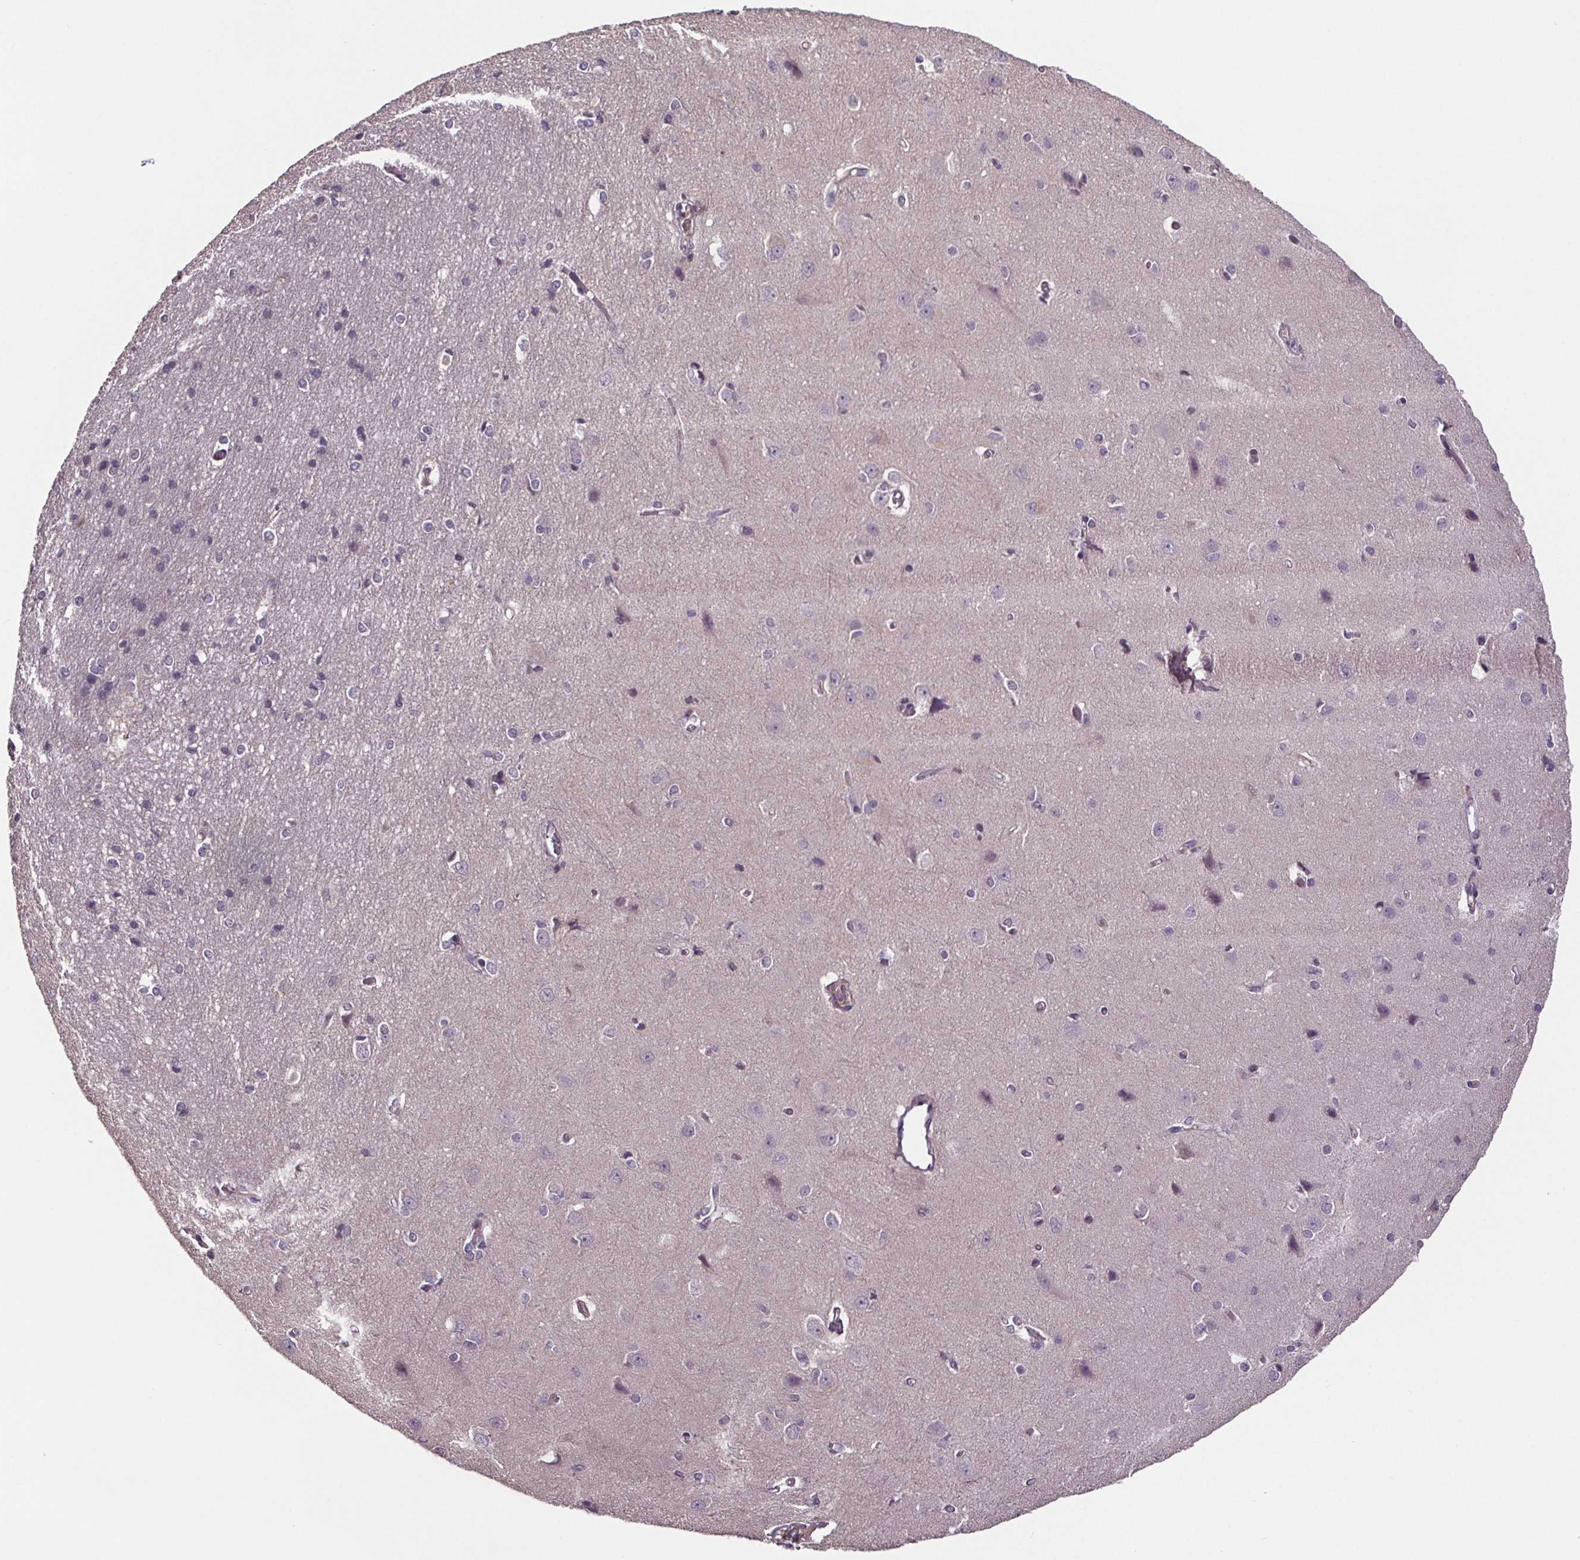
{"staining": {"intensity": "negative", "quantity": "none", "location": "none"}, "tissue": "cerebral cortex", "cell_type": "Endothelial cells", "image_type": "normal", "snomed": [{"axis": "morphology", "description": "Normal tissue, NOS"}, {"axis": "topography", "description": "Cerebral cortex"}], "caption": "Immunohistochemistry (IHC) micrograph of unremarkable cerebral cortex: human cerebral cortex stained with DAB (3,3'-diaminobenzidine) exhibits no significant protein expression in endothelial cells. The staining was performed using DAB (3,3'-diaminobenzidine) to visualize the protein expression in brown, while the nuclei were stained in blue with hematoxylin (Magnification: 20x).", "gene": "CLN3", "patient": {"sex": "male", "age": 37}}